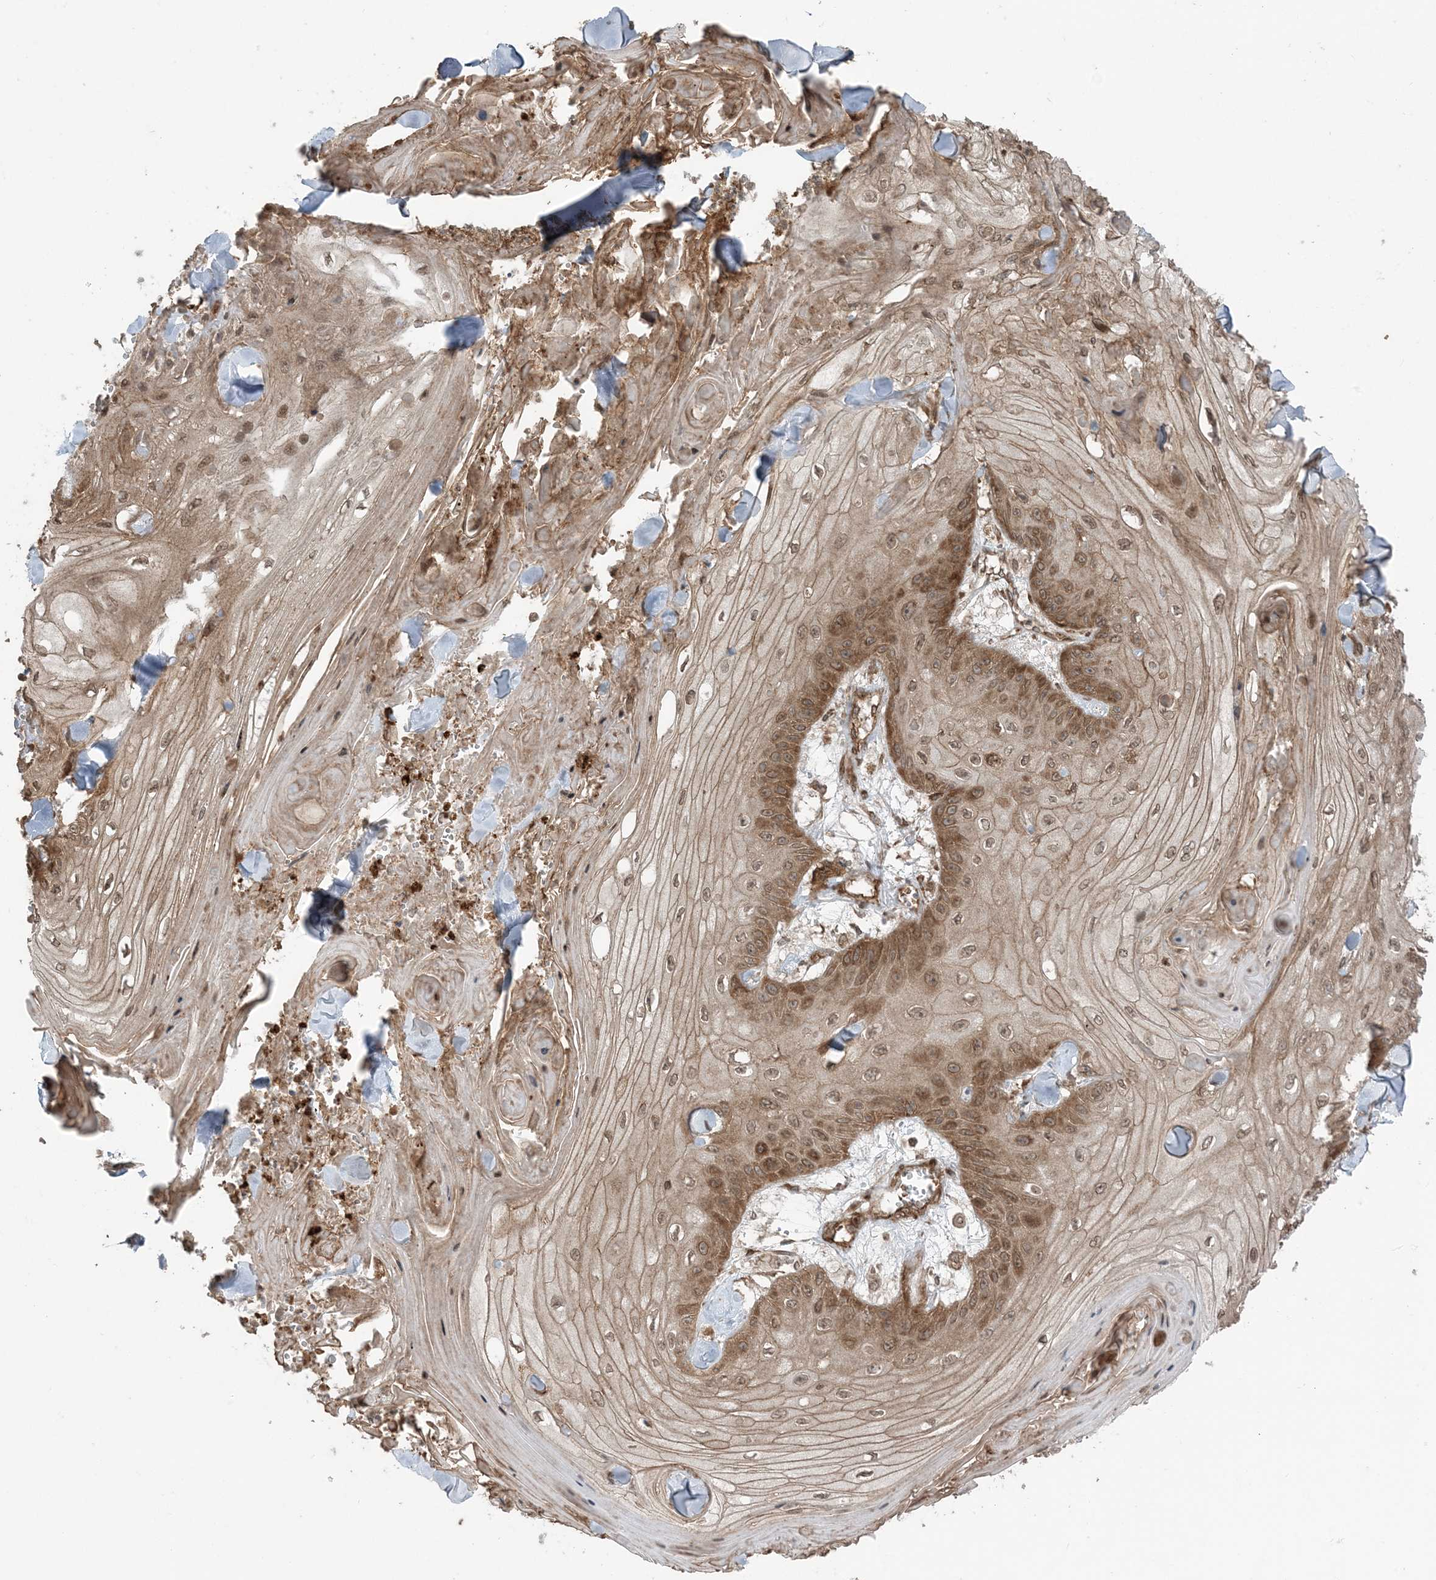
{"staining": {"intensity": "moderate", "quantity": ">75%", "location": "cytoplasmic/membranous"}, "tissue": "skin cancer", "cell_type": "Tumor cells", "image_type": "cancer", "snomed": [{"axis": "morphology", "description": "Squamous cell carcinoma, NOS"}, {"axis": "topography", "description": "Skin"}], "caption": "Skin cancer (squamous cell carcinoma) stained with a protein marker displays moderate staining in tumor cells.", "gene": "DDX19B", "patient": {"sex": "male", "age": 74}}